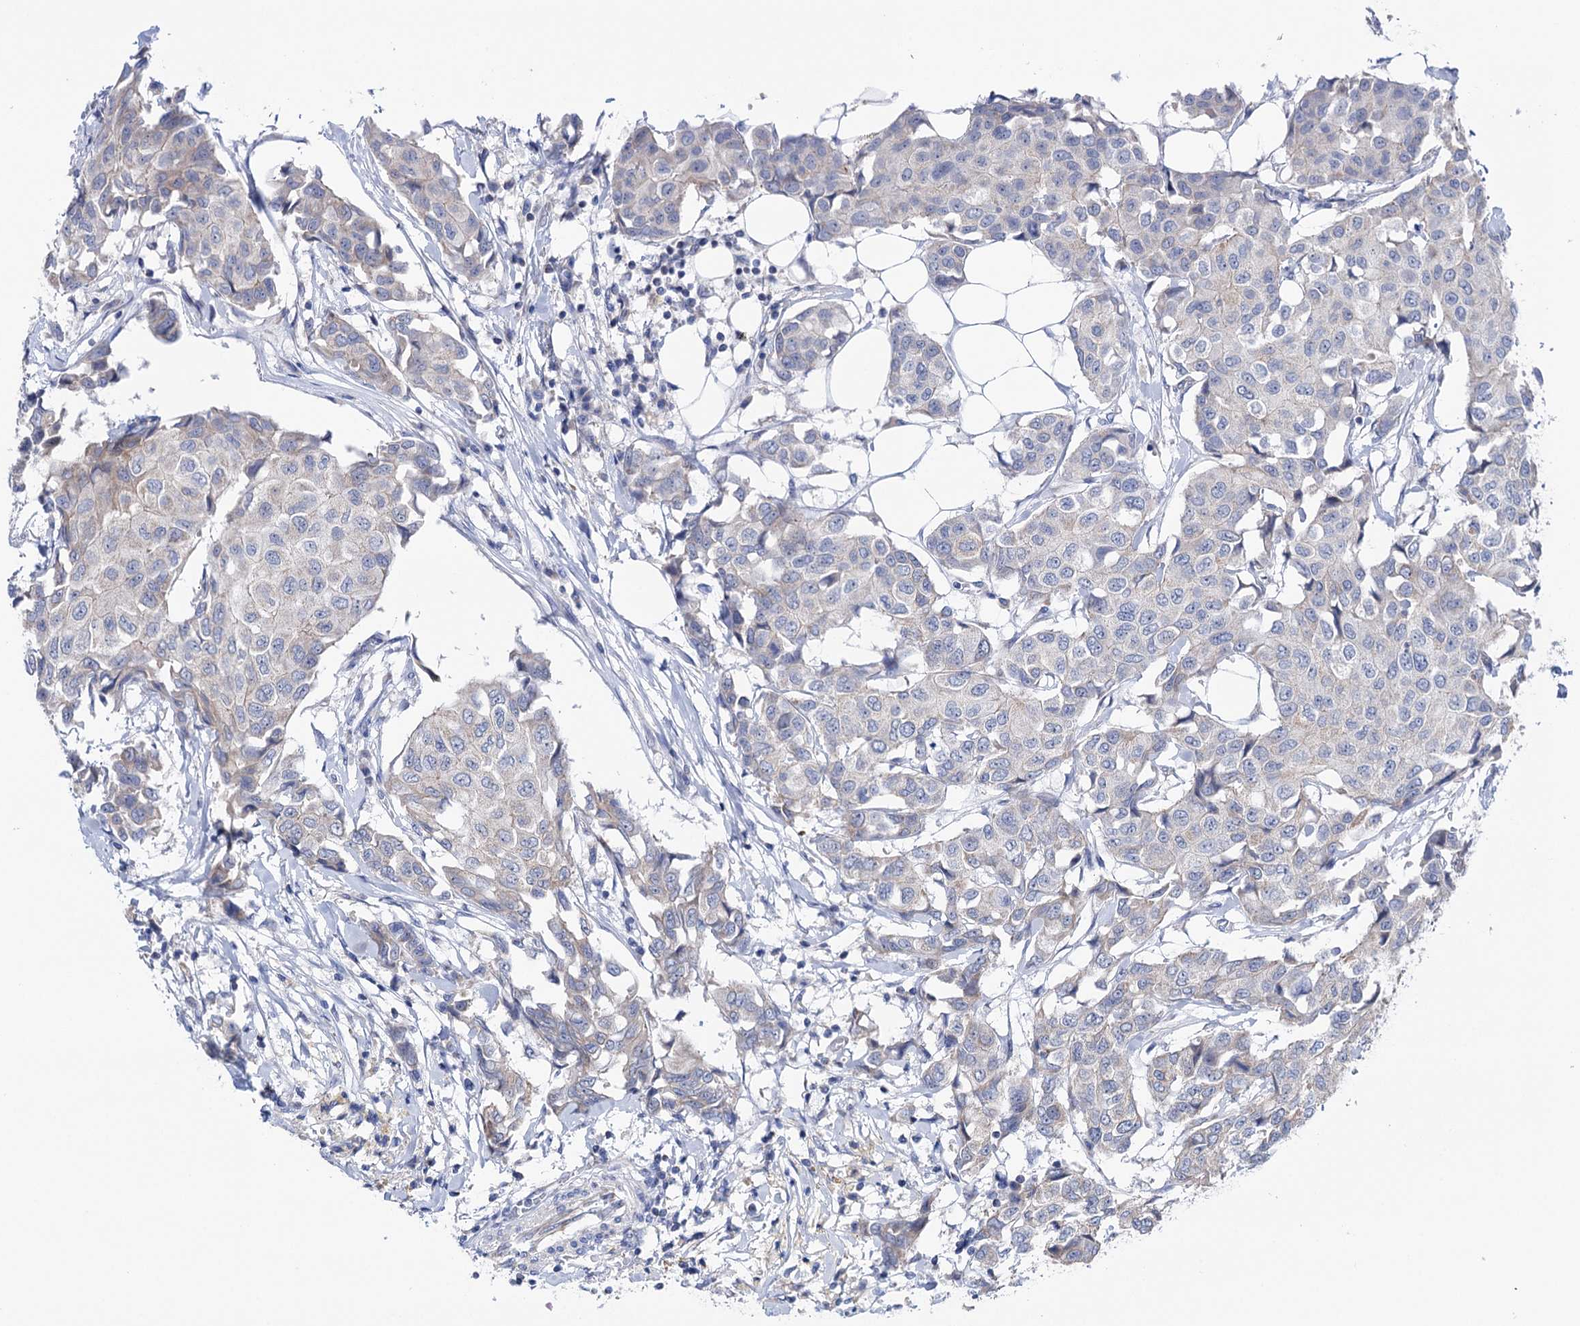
{"staining": {"intensity": "negative", "quantity": "none", "location": "none"}, "tissue": "breast cancer", "cell_type": "Tumor cells", "image_type": "cancer", "snomed": [{"axis": "morphology", "description": "Duct carcinoma"}, {"axis": "topography", "description": "Breast"}], "caption": "This is an IHC photomicrograph of breast intraductal carcinoma. There is no positivity in tumor cells.", "gene": "SUCLA2", "patient": {"sex": "female", "age": 80}}